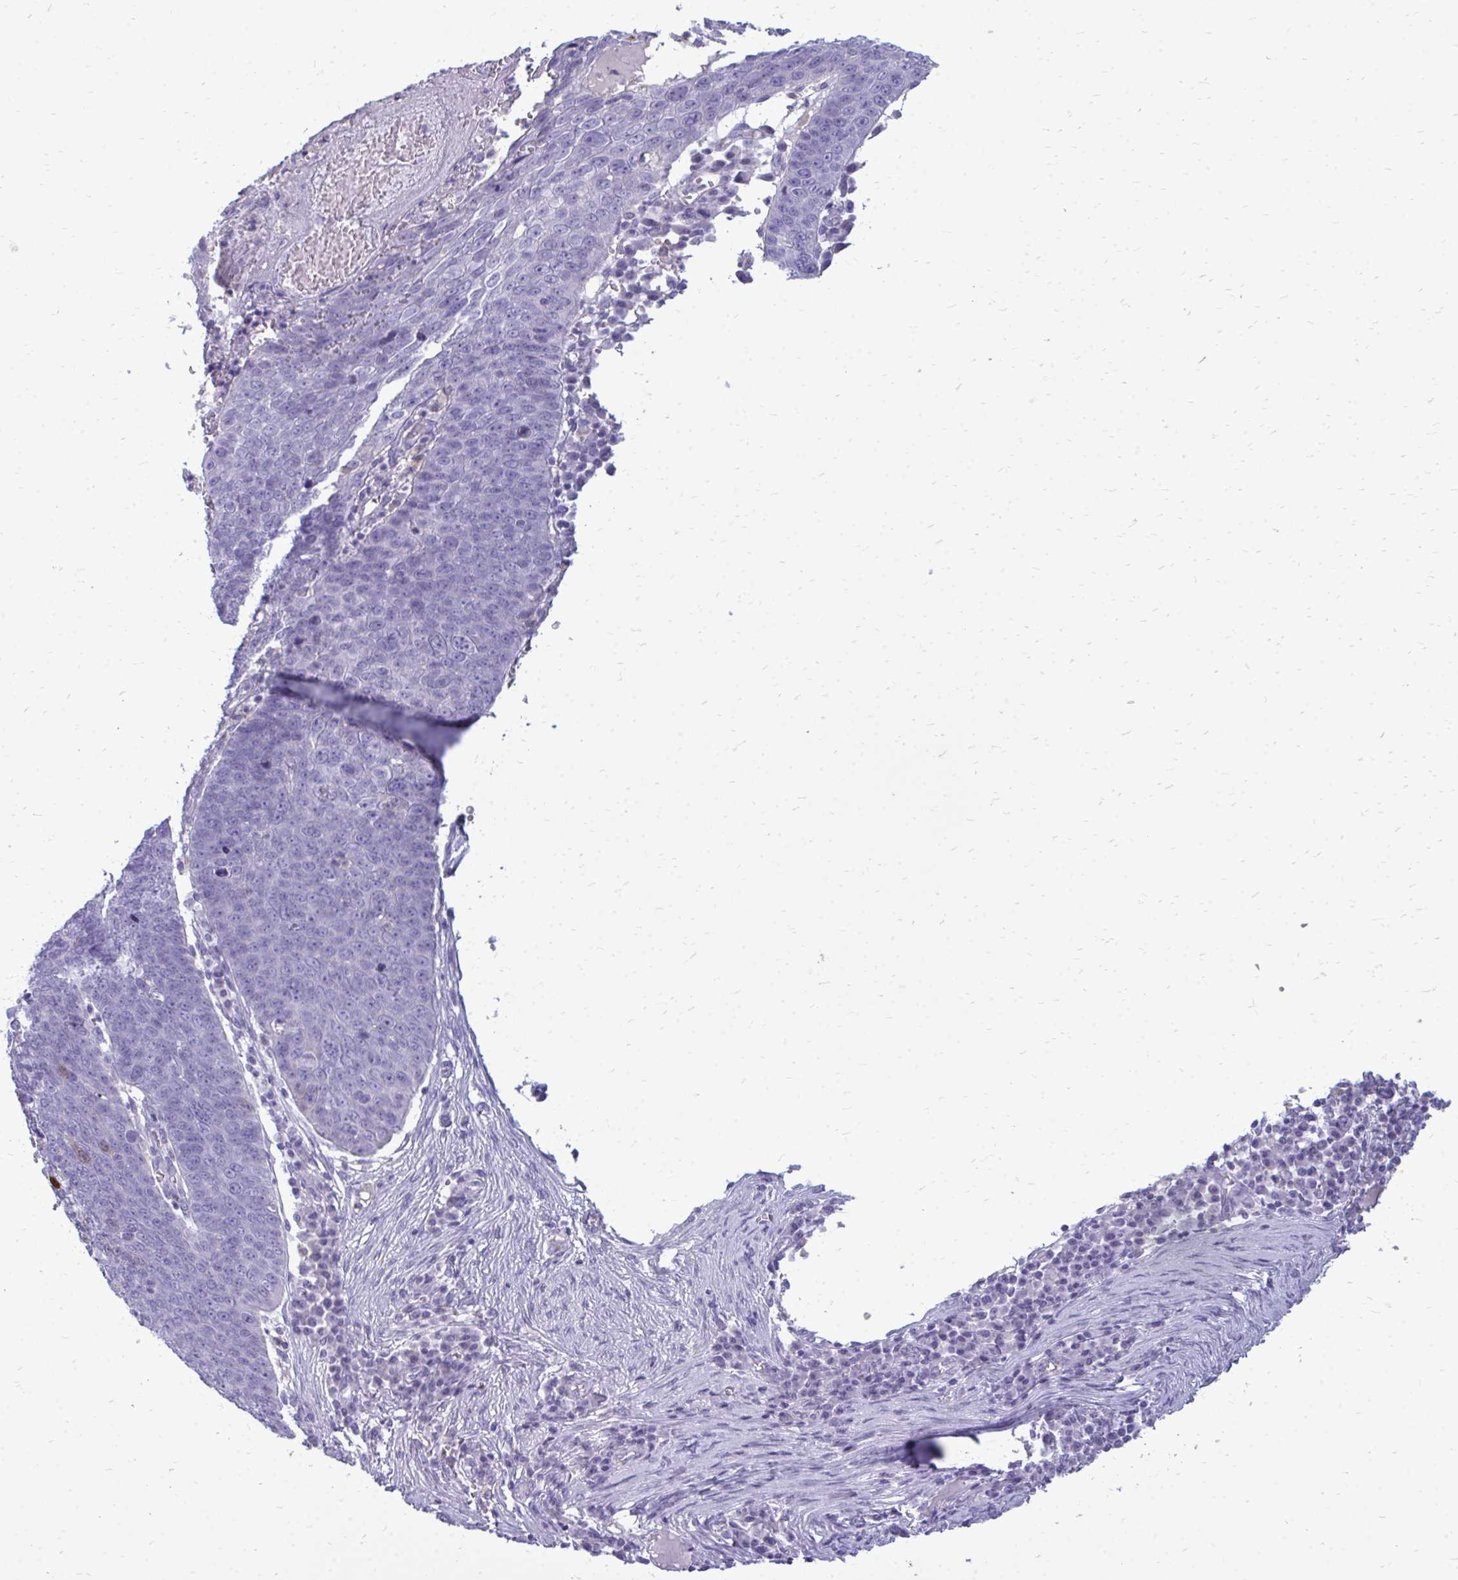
{"staining": {"intensity": "strong", "quantity": "<25%", "location": "cytoplasmic/membranous"}, "tissue": "skin cancer", "cell_type": "Tumor cells", "image_type": "cancer", "snomed": [{"axis": "morphology", "description": "Squamous cell carcinoma, NOS"}, {"axis": "topography", "description": "Skin"}], "caption": "Tumor cells display medium levels of strong cytoplasmic/membranous positivity in approximately <25% of cells in human skin squamous cell carcinoma. (IHC, brightfield microscopy, high magnification).", "gene": "FABP3", "patient": {"sex": "male", "age": 71}}